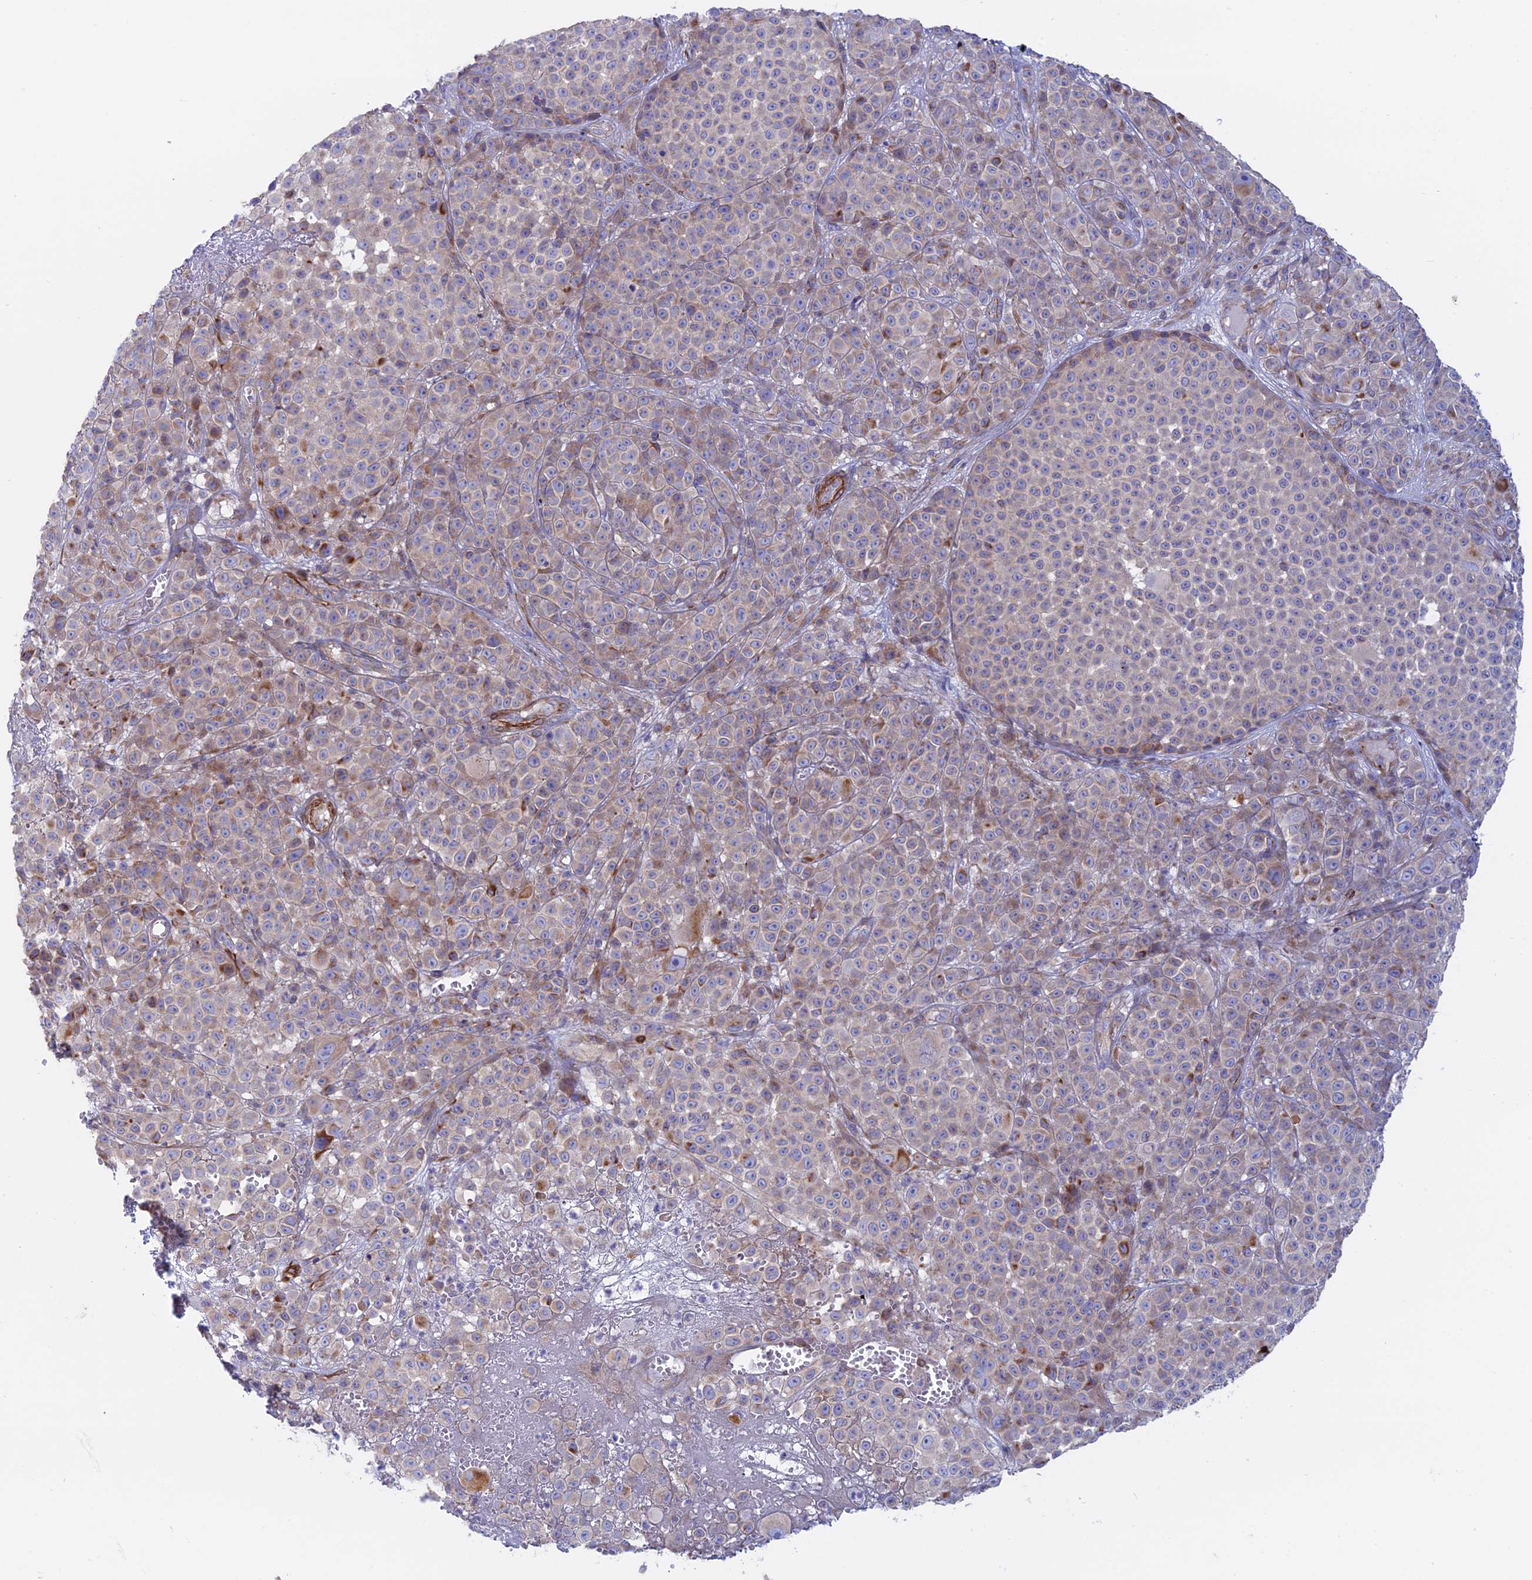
{"staining": {"intensity": "moderate", "quantity": "<25%", "location": "cytoplasmic/membranous"}, "tissue": "melanoma", "cell_type": "Tumor cells", "image_type": "cancer", "snomed": [{"axis": "morphology", "description": "Malignant melanoma, NOS"}, {"axis": "topography", "description": "Skin"}], "caption": "This image demonstrates immunohistochemistry staining of human malignant melanoma, with low moderate cytoplasmic/membranous positivity in about <25% of tumor cells.", "gene": "MYO5B", "patient": {"sex": "female", "age": 94}}